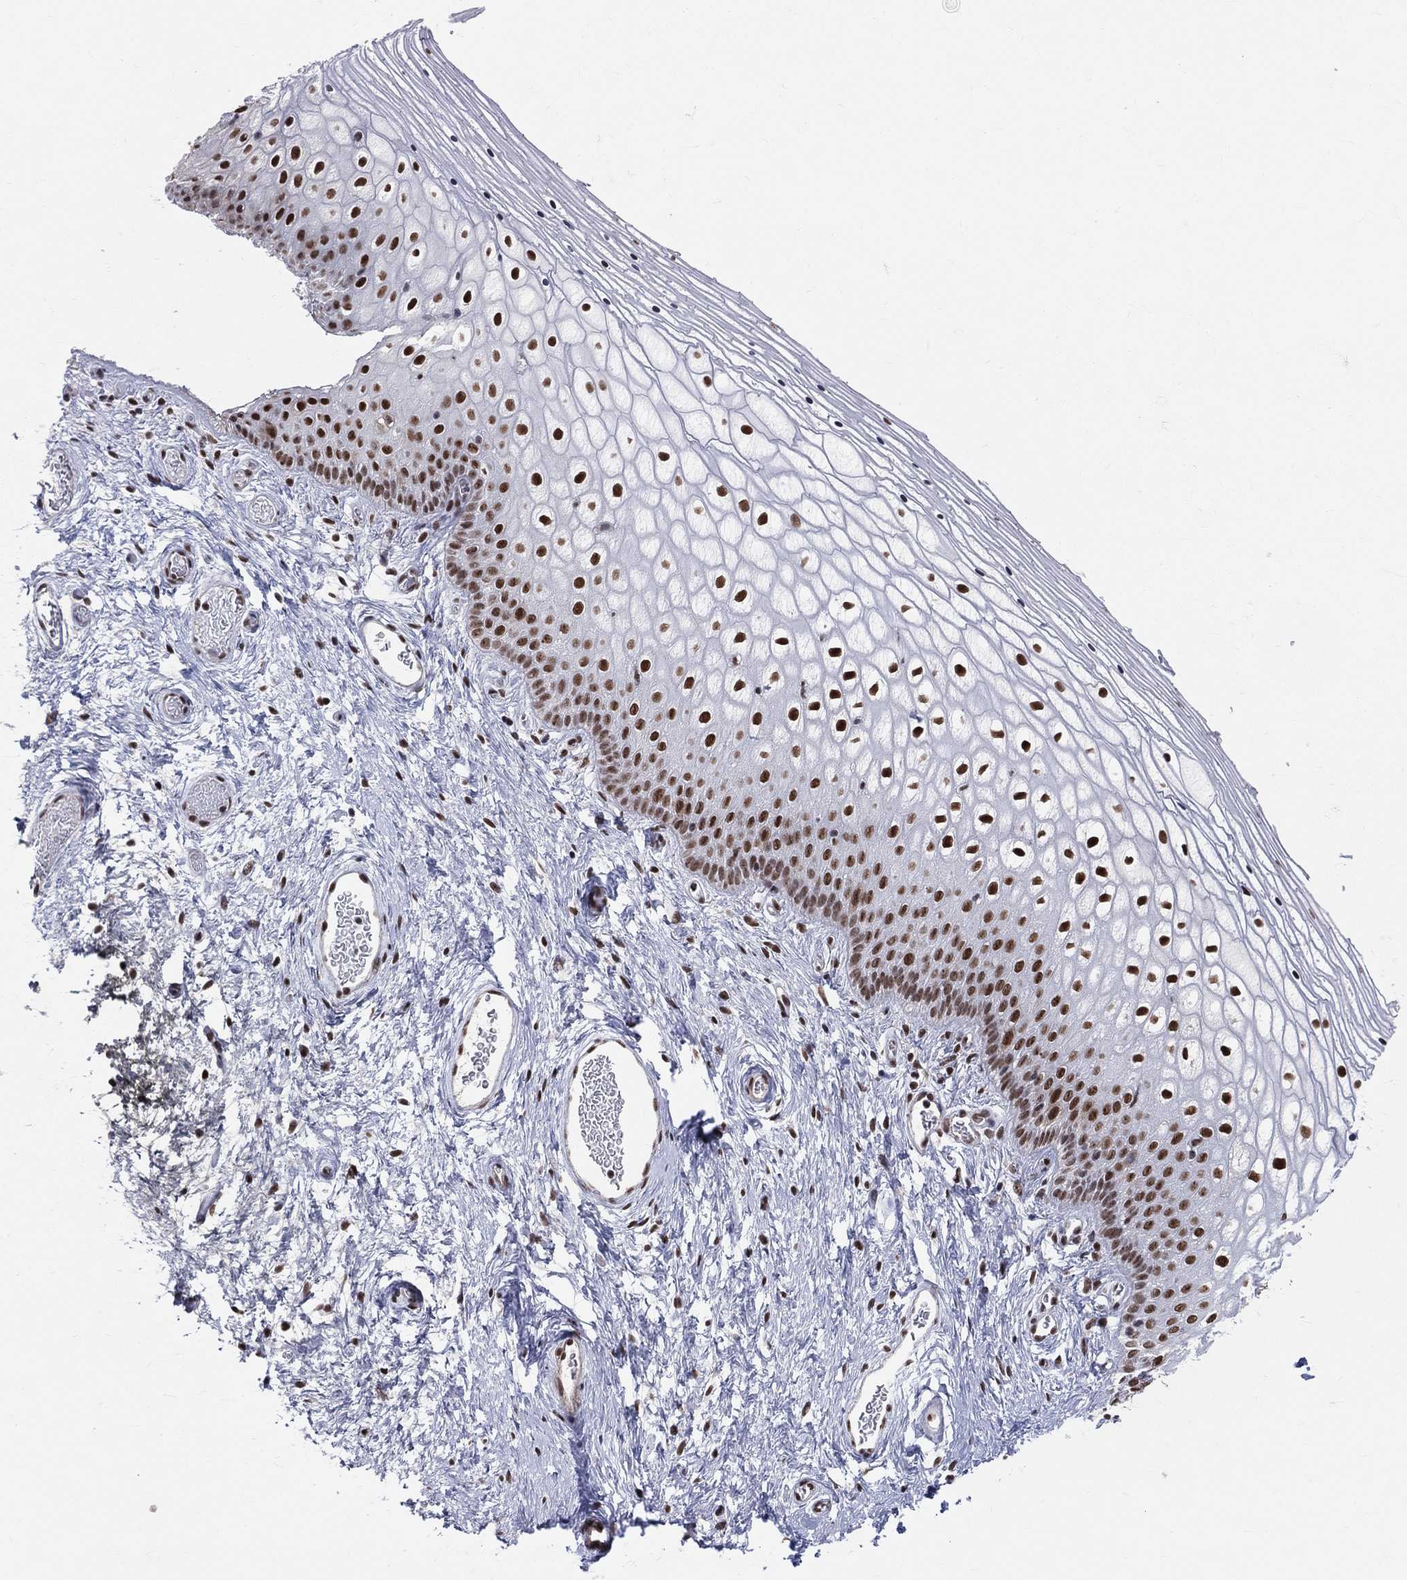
{"staining": {"intensity": "strong", "quantity": ">75%", "location": "nuclear"}, "tissue": "vagina", "cell_type": "Squamous epithelial cells", "image_type": "normal", "snomed": [{"axis": "morphology", "description": "Normal tissue, NOS"}, {"axis": "topography", "description": "Vagina"}], "caption": "Vagina stained with DAB (3,3'-diaminobenzidine) immunohistochemistry (IHC) displays high levels of strong nuclear expression in approximately >75% of squamous epithelial cells. The protein of interest is shown in brown color, while the nuclei are stained blue.", "gene": "CDK7", "patient": {"sex": "female", "age": 32}}